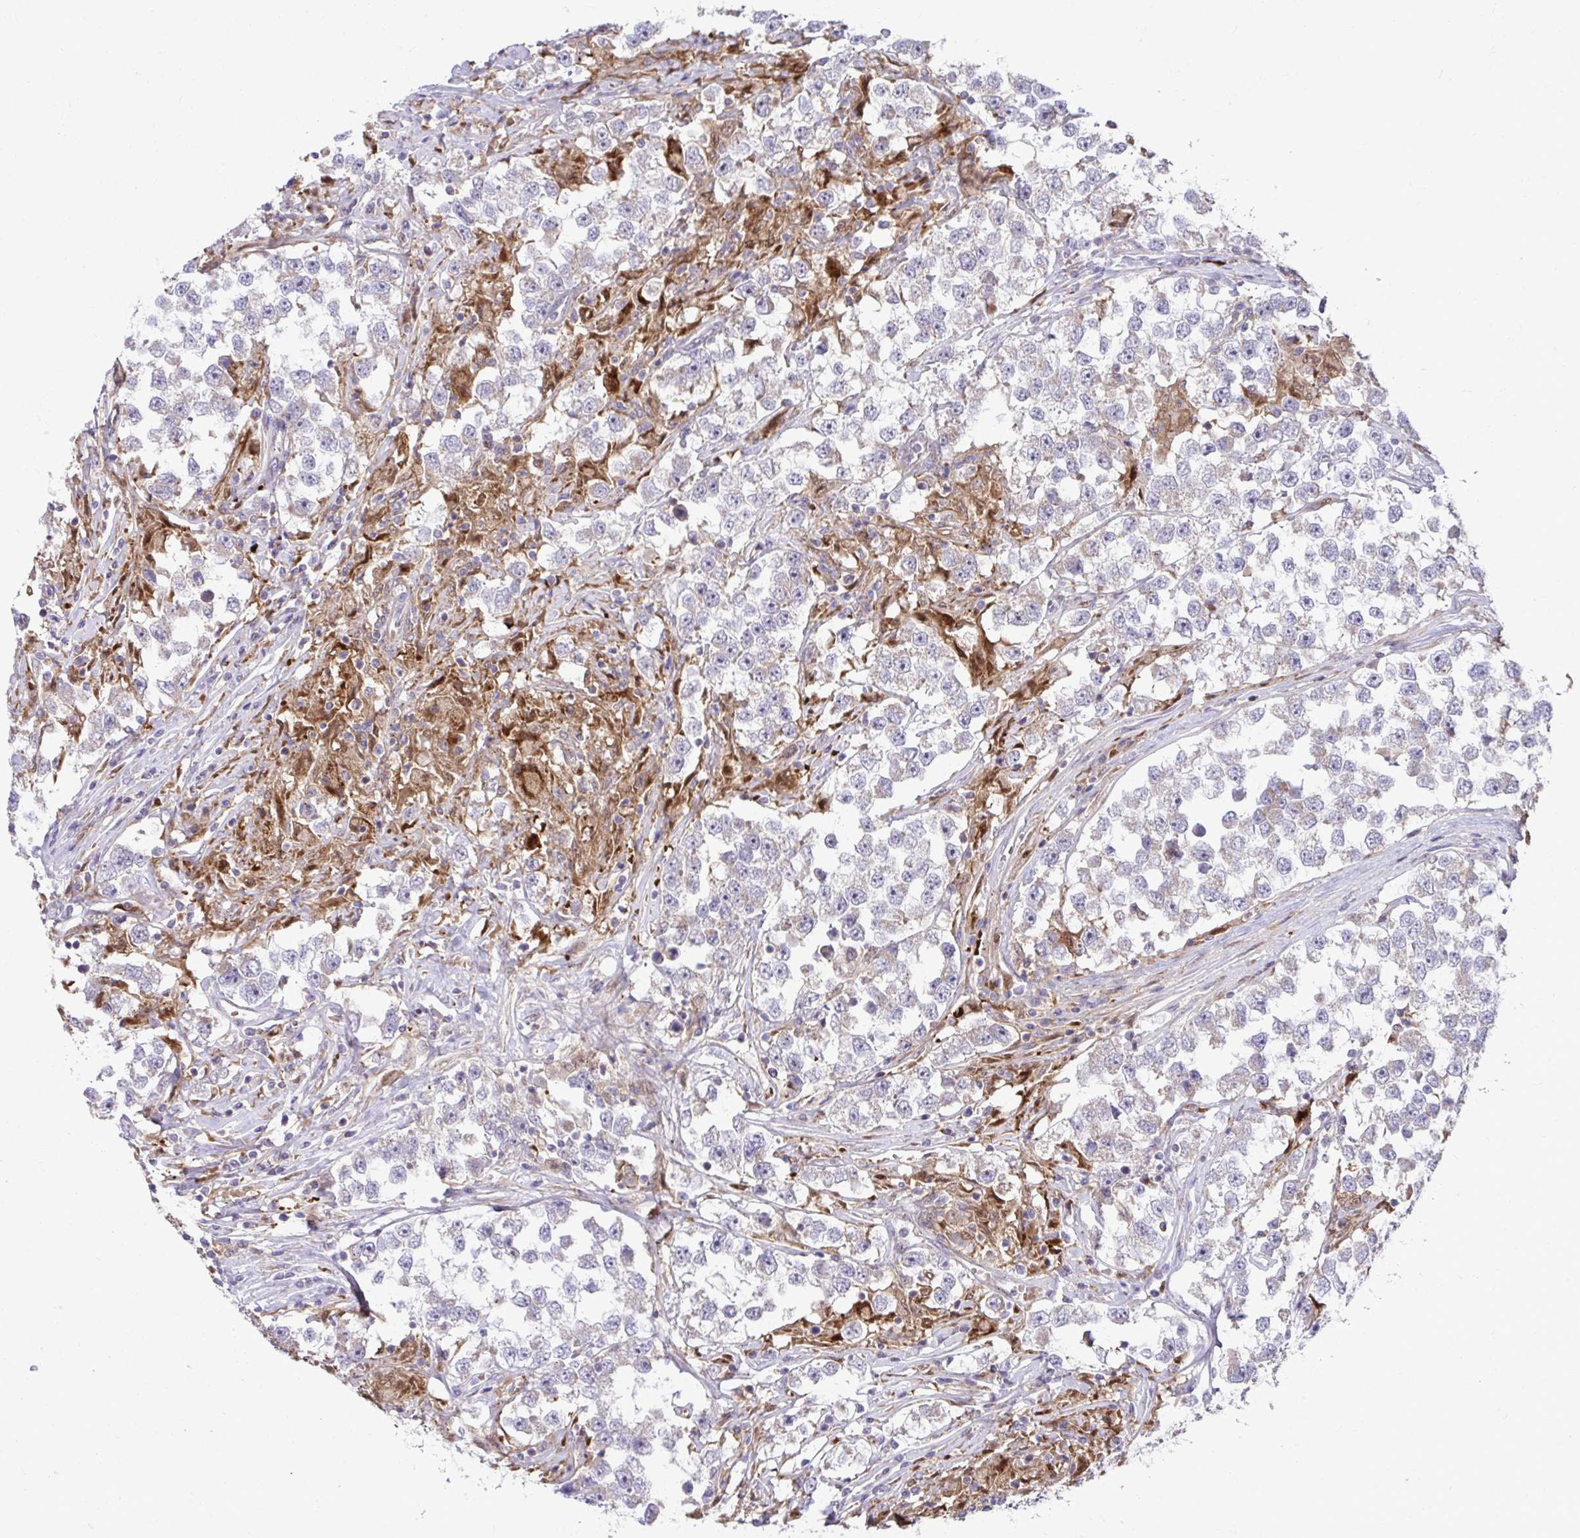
{"staining": {"intensity": "weak", "quantity": "<25%", "location": "cytoplasmic/membranous"}, "tissue": "testis cancer", "cell_type": "Tumor cells", "image_type": "cancer", "snomed": [{"axis": "morphology", "description": "Seminoma, NOS"}, {"axis": "topography", "description": "Testis"}], "caption": "Testis cancer was stained to show a protein in brown. There is no significant staining in tumor cells.", "gene": "C16orf54", "patient": {"sex": "male", "age": 46}}